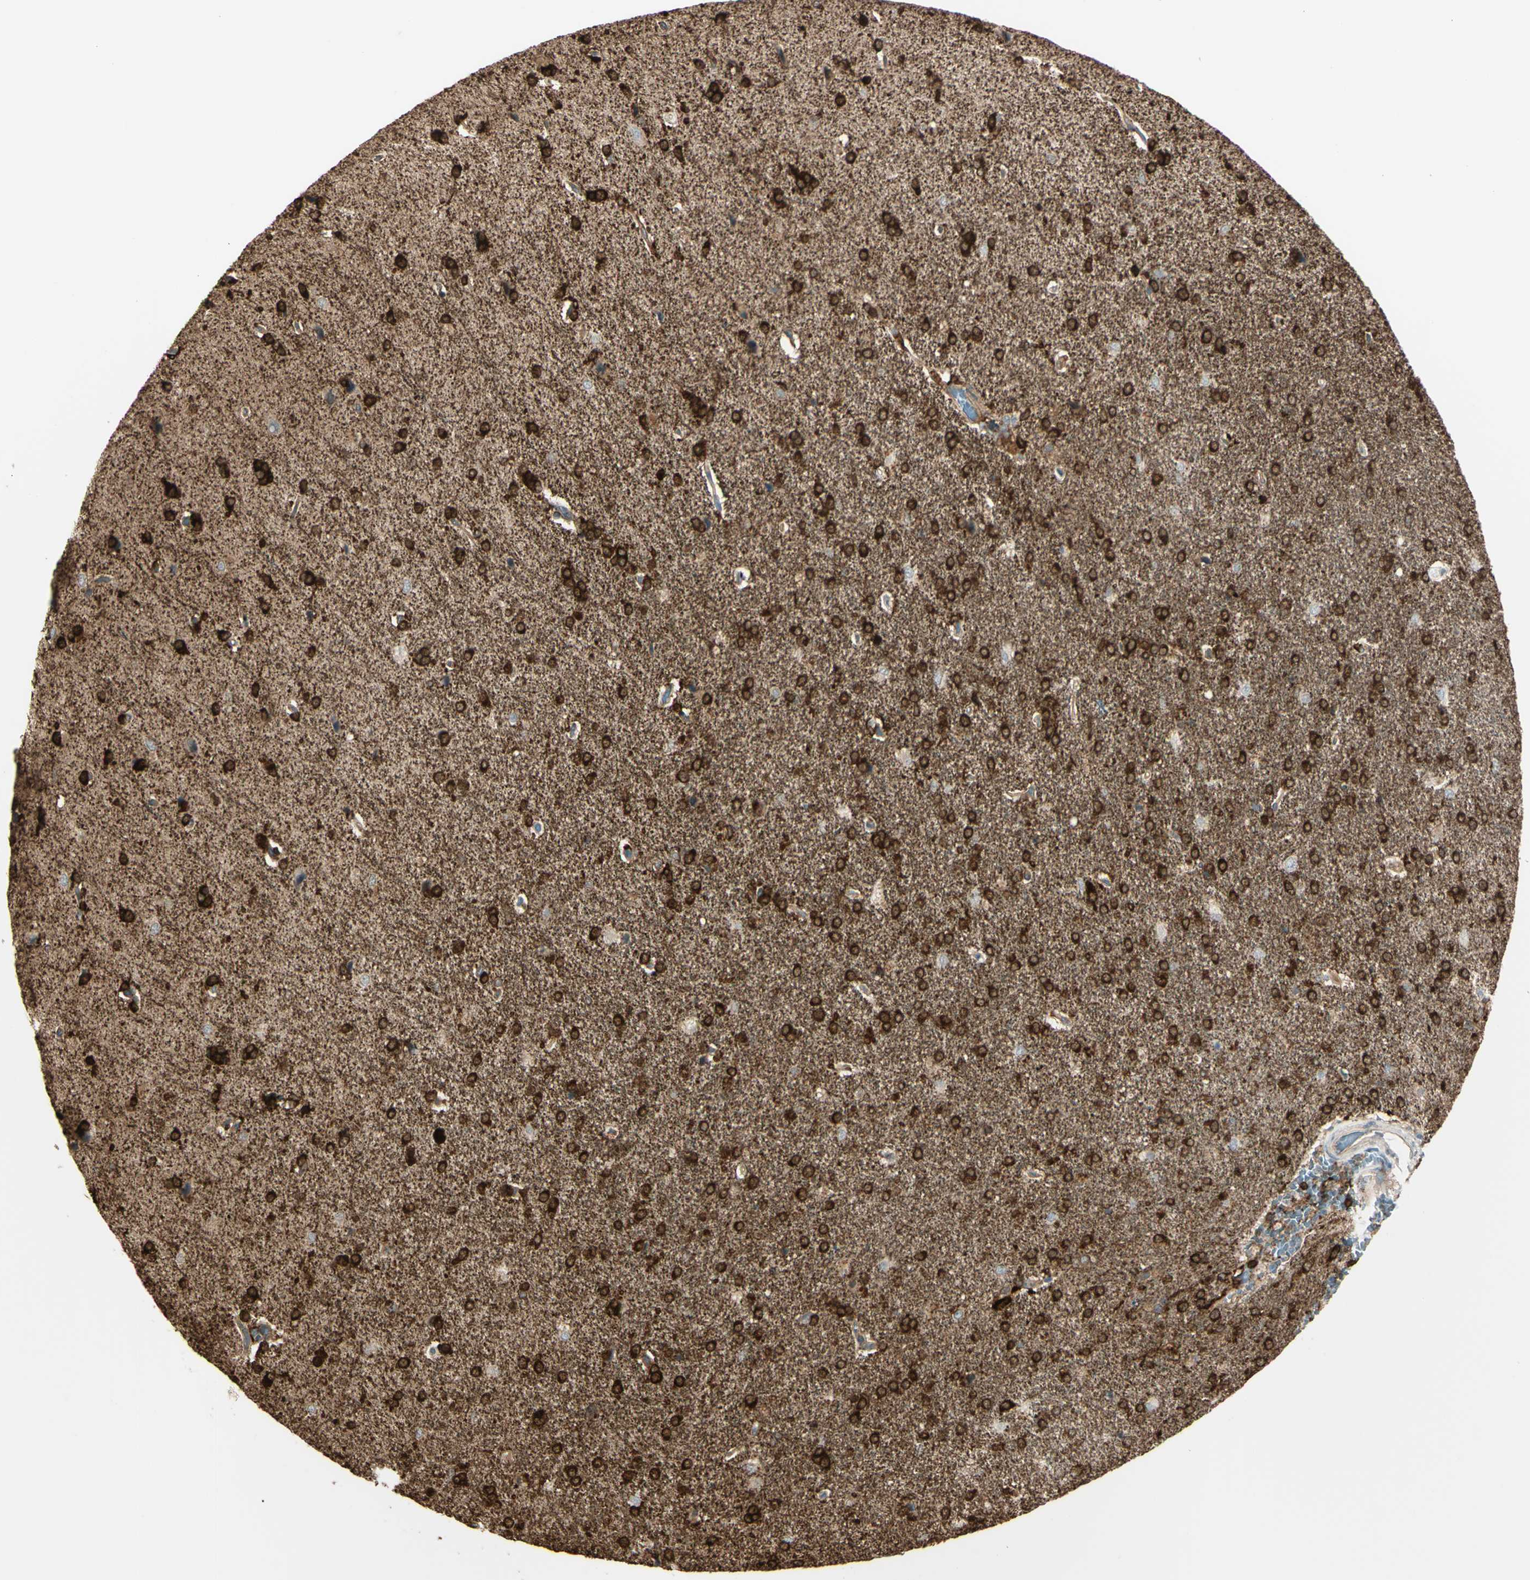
{"staining": {"intensity": "weak", "quantity": "25%-75%", "location": "cytoplasmic/membranous"}, "tissue": "cerebral cortex", "cell_type": "Endothelial cells", "image_type": "normal", "snomed": [{"axis": "morphology", "description": "Normal tissue, NOS"}, {"axis": "topography", "description": "Cerebral cortex"}], "caption": "Immunohistochemical staining of unremarkable human cerebral cortex demonstrates 25%-75% levels of weak cytoplasmic/membranous protein staining in approximately 25%-75% of endothelial cells. The staining is performed using DAB (3,3'-diaminobenzidine) brown chromogen to label protein expression. The nuclei are counter-stained blue using hematoxylin.", "gene": "PTPN12", "patient": {"sex": "male", "age": 62}}